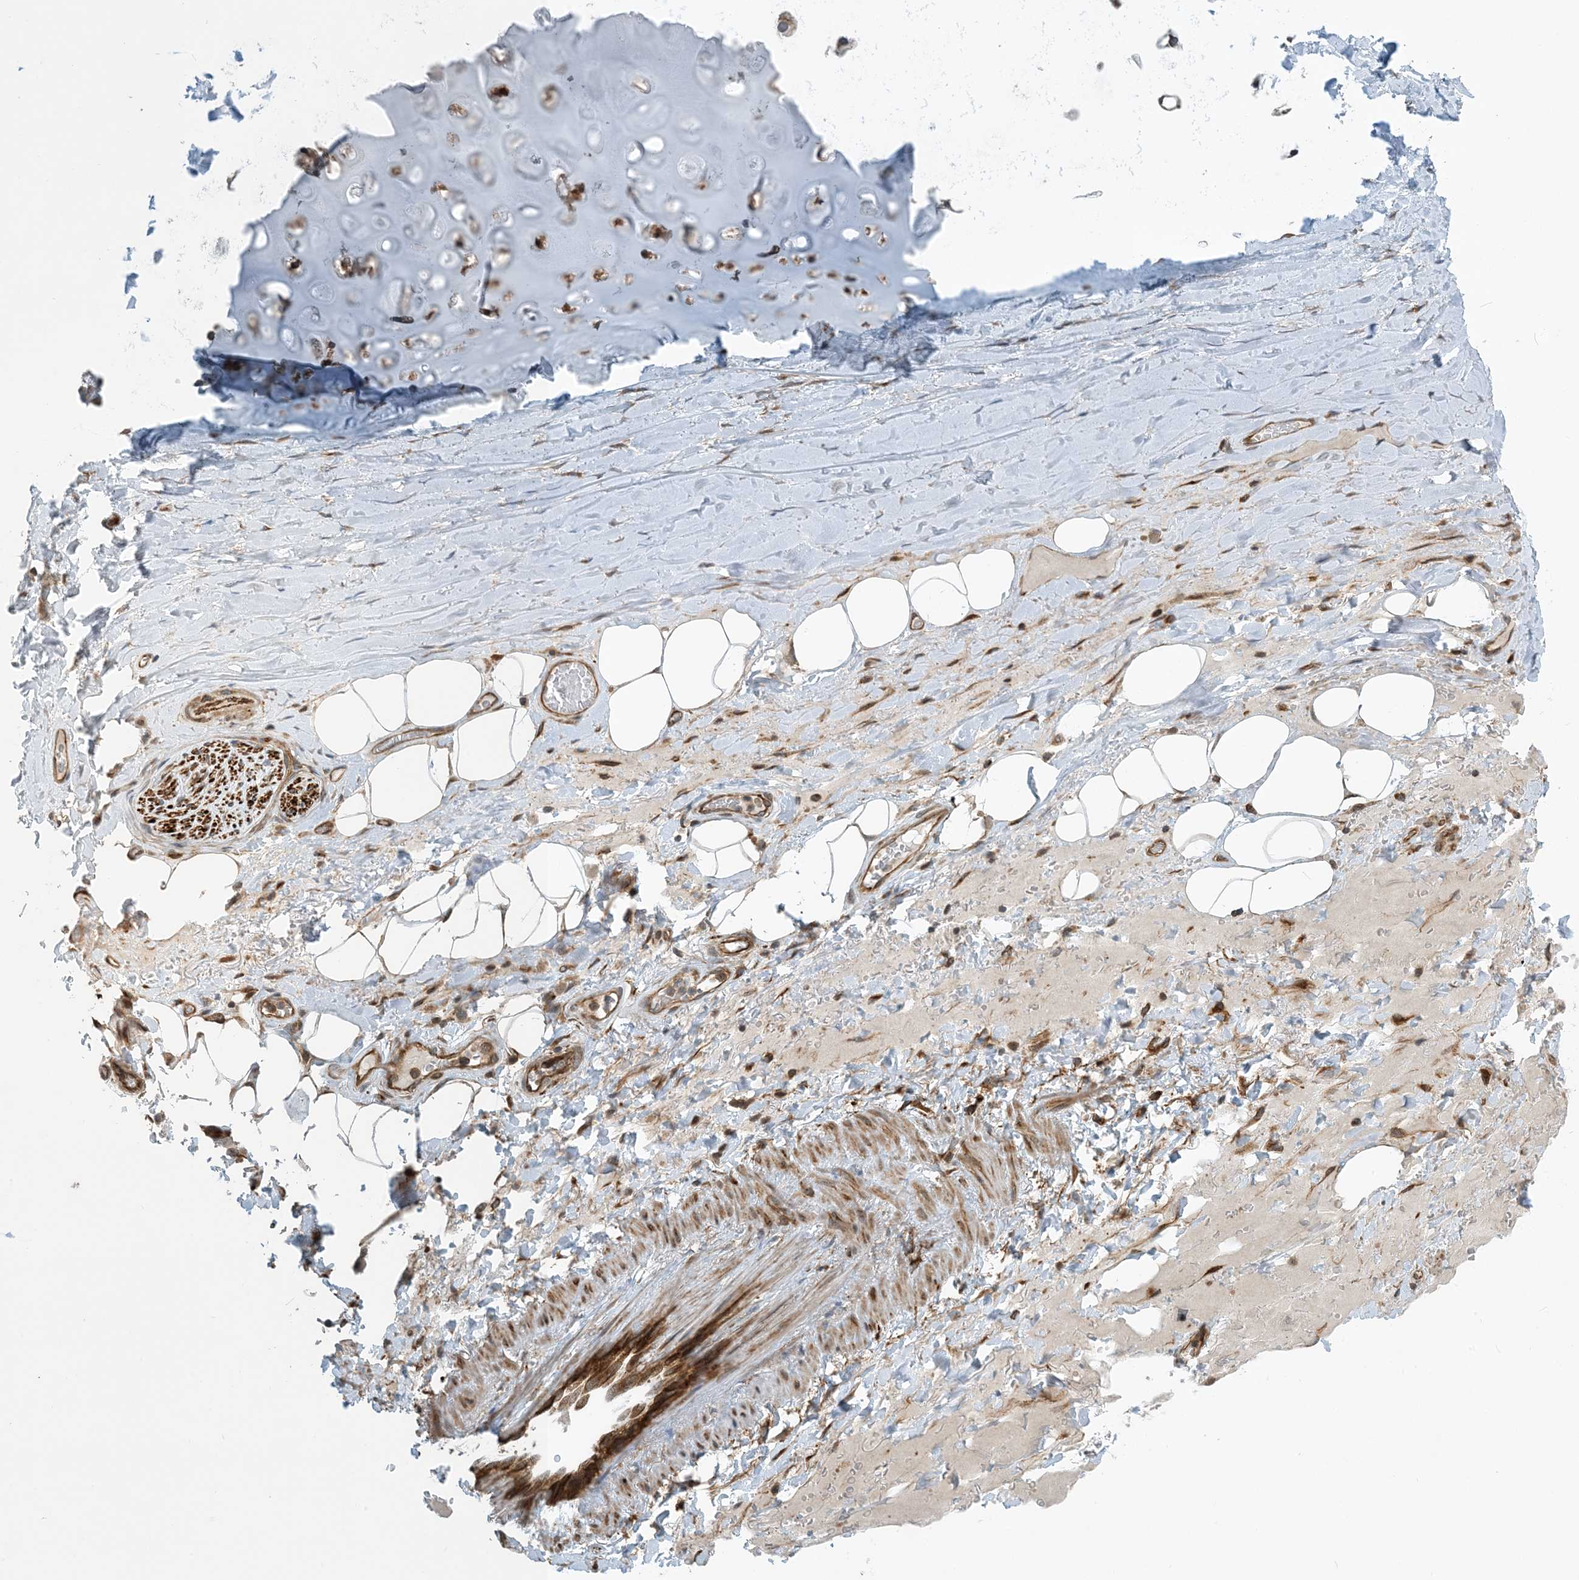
{"staining": {"intensity": "moderate", "quantity": "25%-75%", "location": "cytoplasmic/membranous"}, "tissue": "adipose tissue", "cell_type": "Adipocytes", "image_type": "normal", "snomed": [{"axis": "morphology", "description": "Normal tissue, NOS"}, {"axis": "topography", "description": "Cartilage tissue"}], "caption": "The immunohistochemical stain shows moderate cytoplasmic/membranous positivity in adipocytes of benign adipose tissue. (Brightfield microscopy of DAB IHC at high magnification).", "gene": "ZBTB3", "patient": {"sex": "female", "age": 63}}